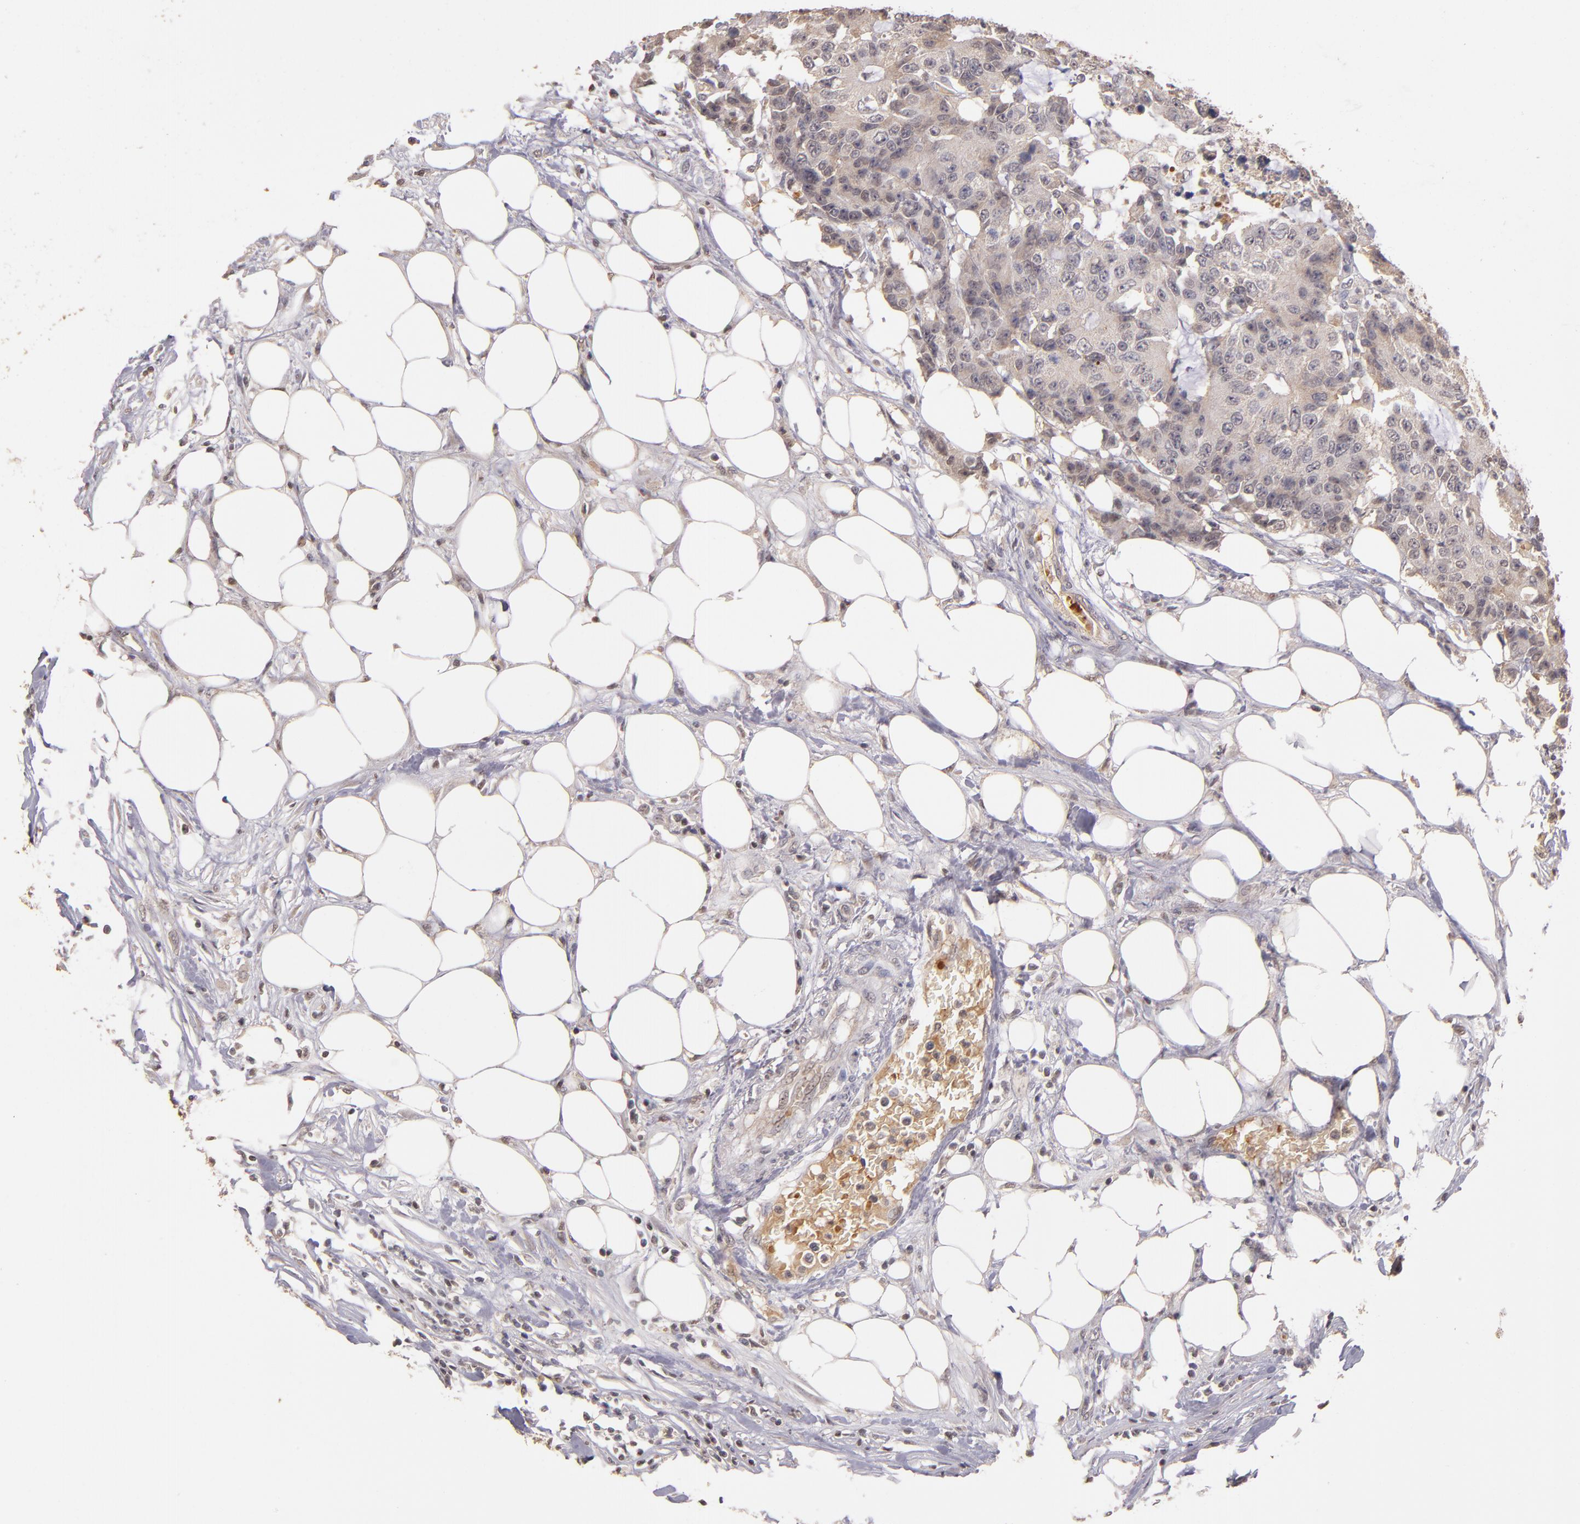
{"staining": {"intensity": "weak", "quantity": ">75%", "location": "cytoplasmic/membranous"}, "tissue": "colorectal cancer", "cell_type": "Tumor cells", "image_type": "cancer", "snomed": [{"axis": "morphology", "description": "Adenocarcinoma, NOS"}, {"axis": "topography", "description": "Colon"}], "caption": "Tumor cells show low levels of weak cytoplasmic/membranous expression in about >75% of cells in human adenocarcinoma (colorectal). (DAB IHC, brown staining for protein, blue staining for nuclei).", "gene": "SERPINC1", "patient": {"sex": "female", "age": 86}}